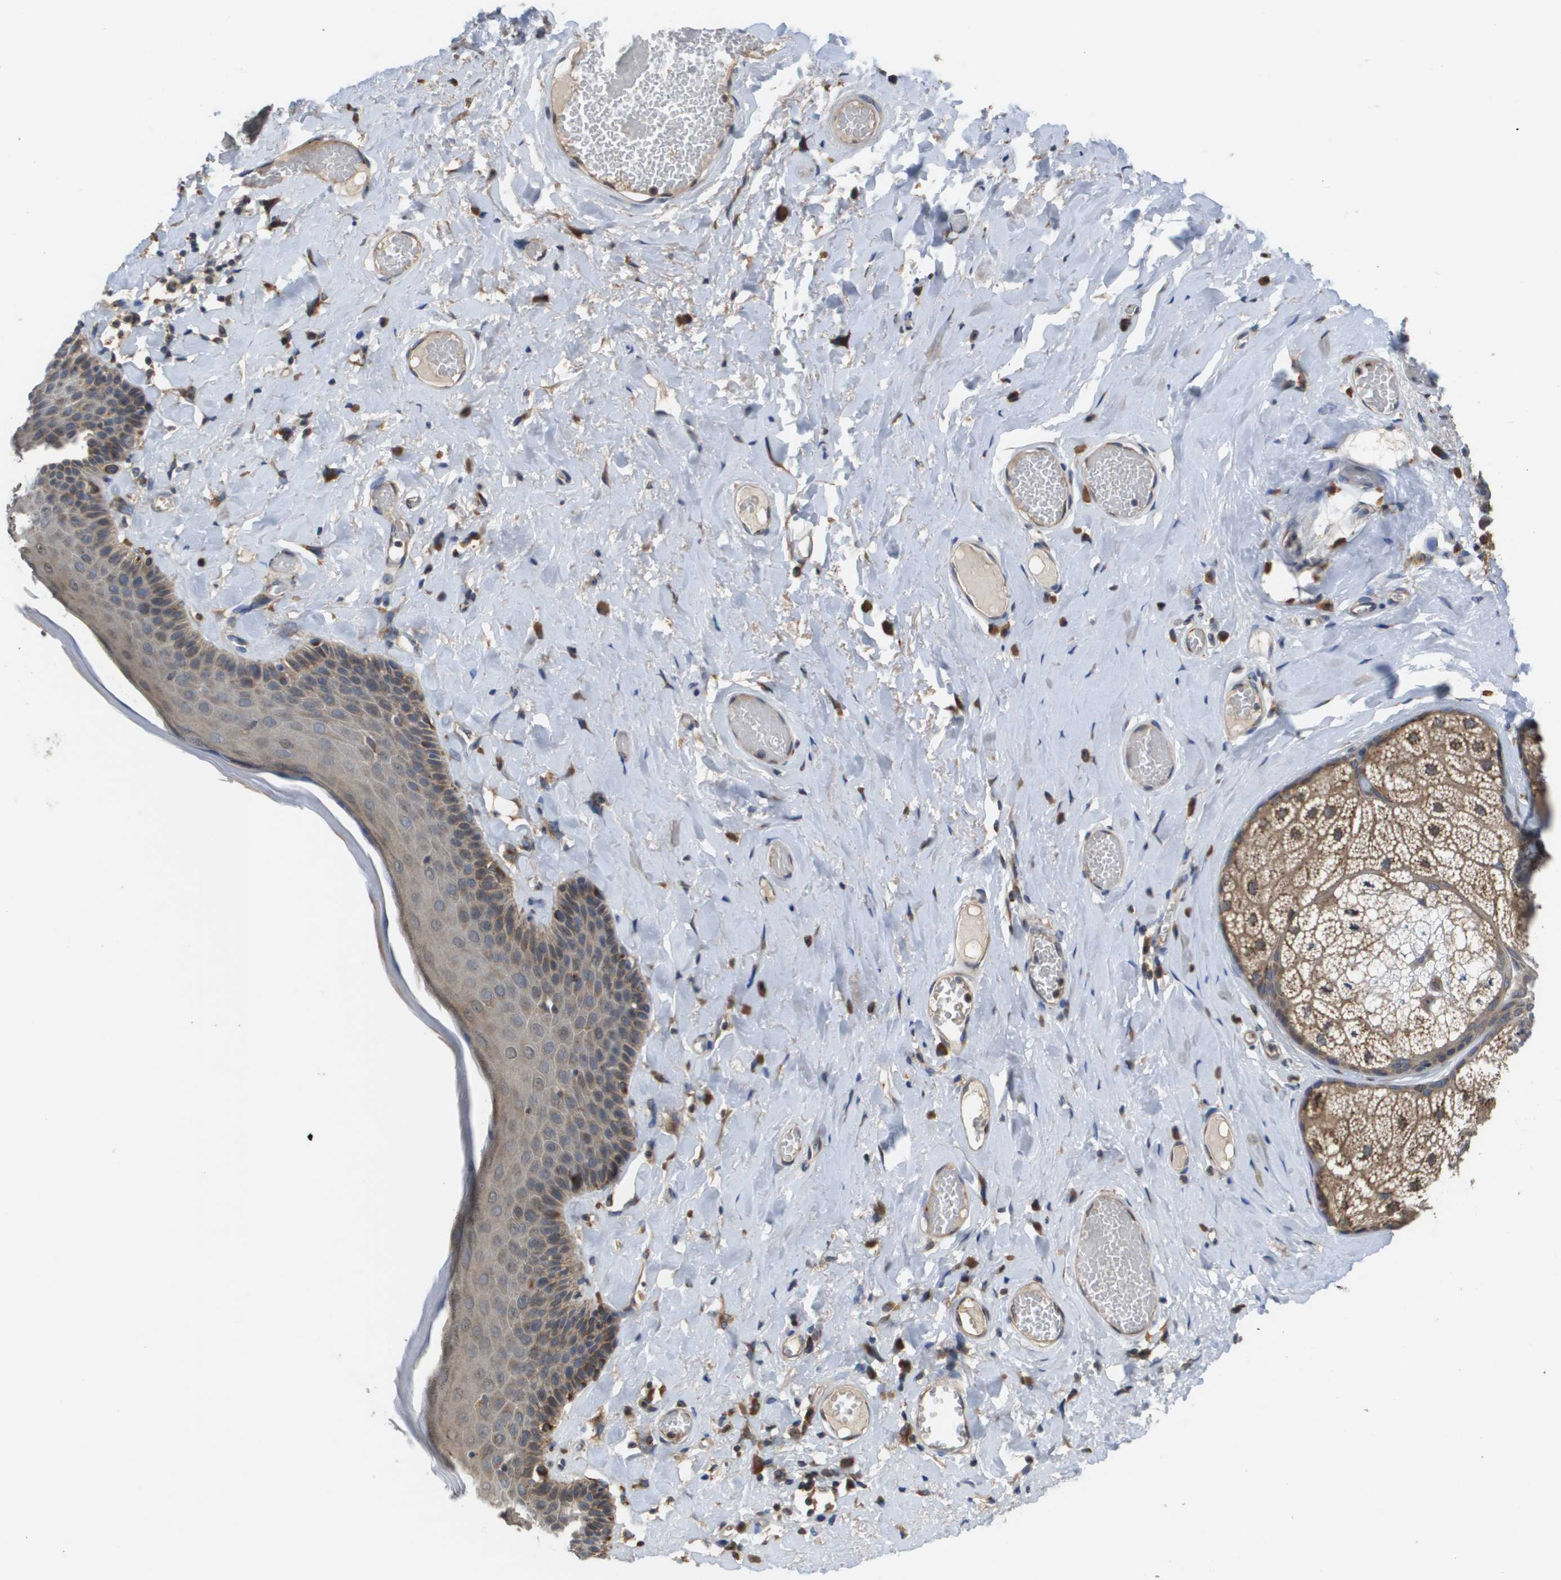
{"staining": {"intensity": "weak", "quantity": "25%-75%", "location": "cytoplasmic/membranous"}, "tissue": "skin", "cell_type": "Epidermal cells", "image_type": "normal", "snomed": [{"axis": "morphology", "description": "Normal tissue, NOS"}, {"axis": "topography", "description": "Anal"}], "caption": "Protein analysis of normal skin displays weak cytoplasmic/membranous staining in approximately 25%-75% of epidermal cells. (Stains: DAB (3,3'-diaminobenzidine) in brown, nuclei in blue, Microscopy: brightfield microscopy at high magnification).", "gene": "PCK1", "patient": {"sex": "male", "age": 69}}